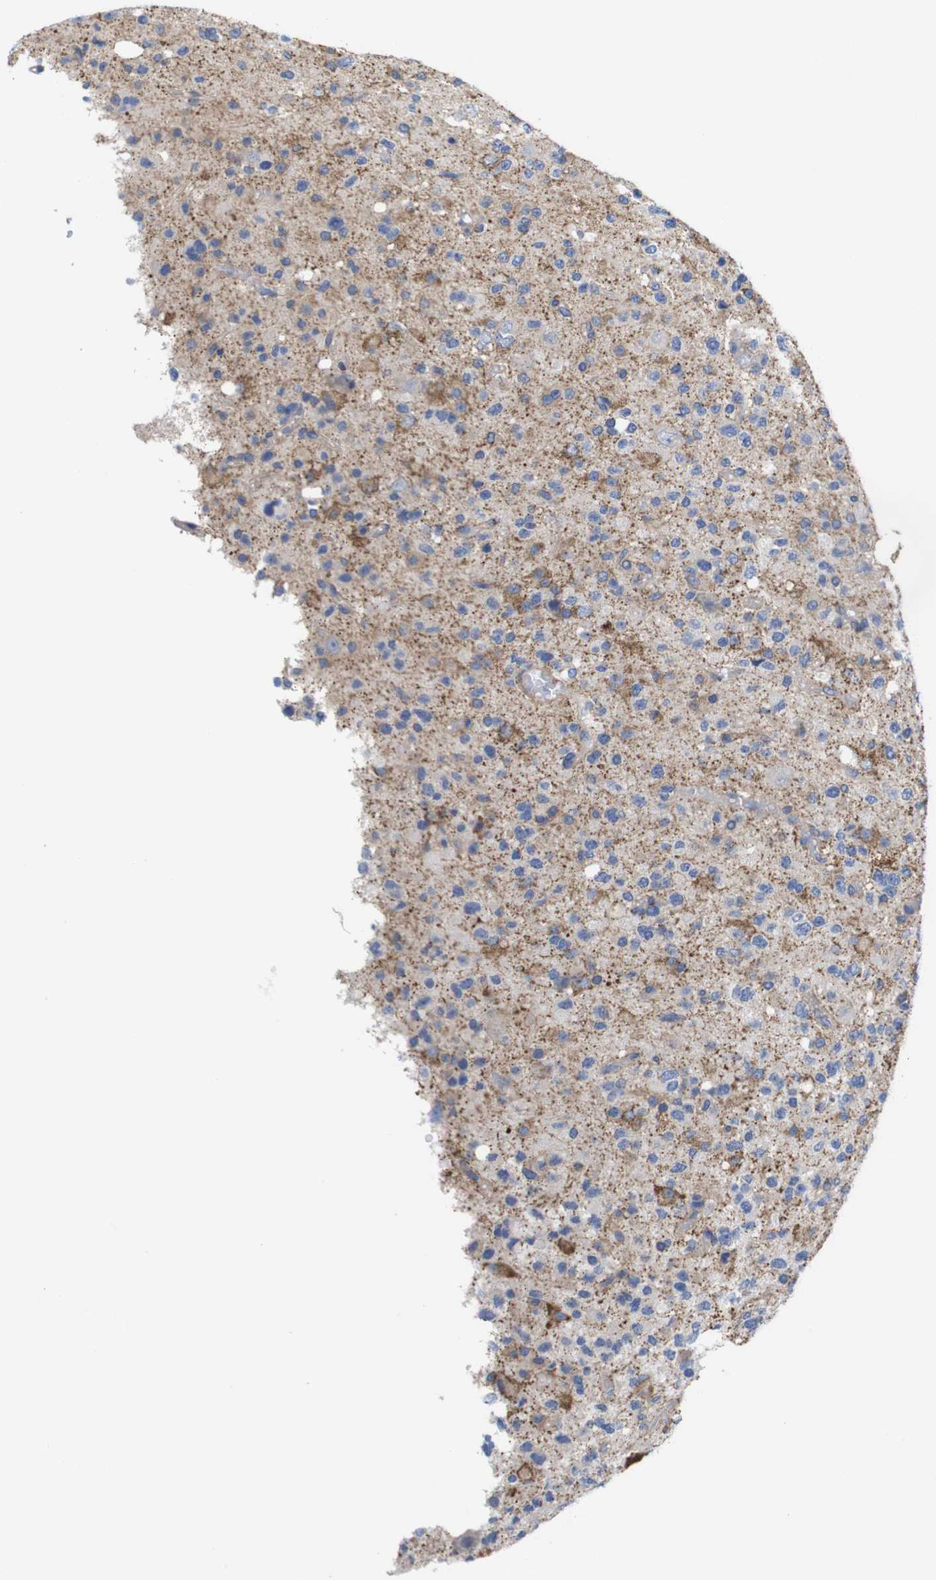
{"staining": {"intensity": "moderate", "quantity": "25%-75%", "location": "cytoplasmic/membranous"}, "tissue": "glioma", "cell_type": "Tumor cells", "image_type": "cancer", "snomed": [{"axis": "morphology", "description": "Glioma, malignant, High grade"}, {"axis": "topography", "description": "Brain"}], "caption": "Protein staining displays moderate cytoplasmic/membranous positivity in approximately 25%-75% of tumor cells in glioma.", "gene": "USH1C", "patient": {"sex": "male", "age": 47}}